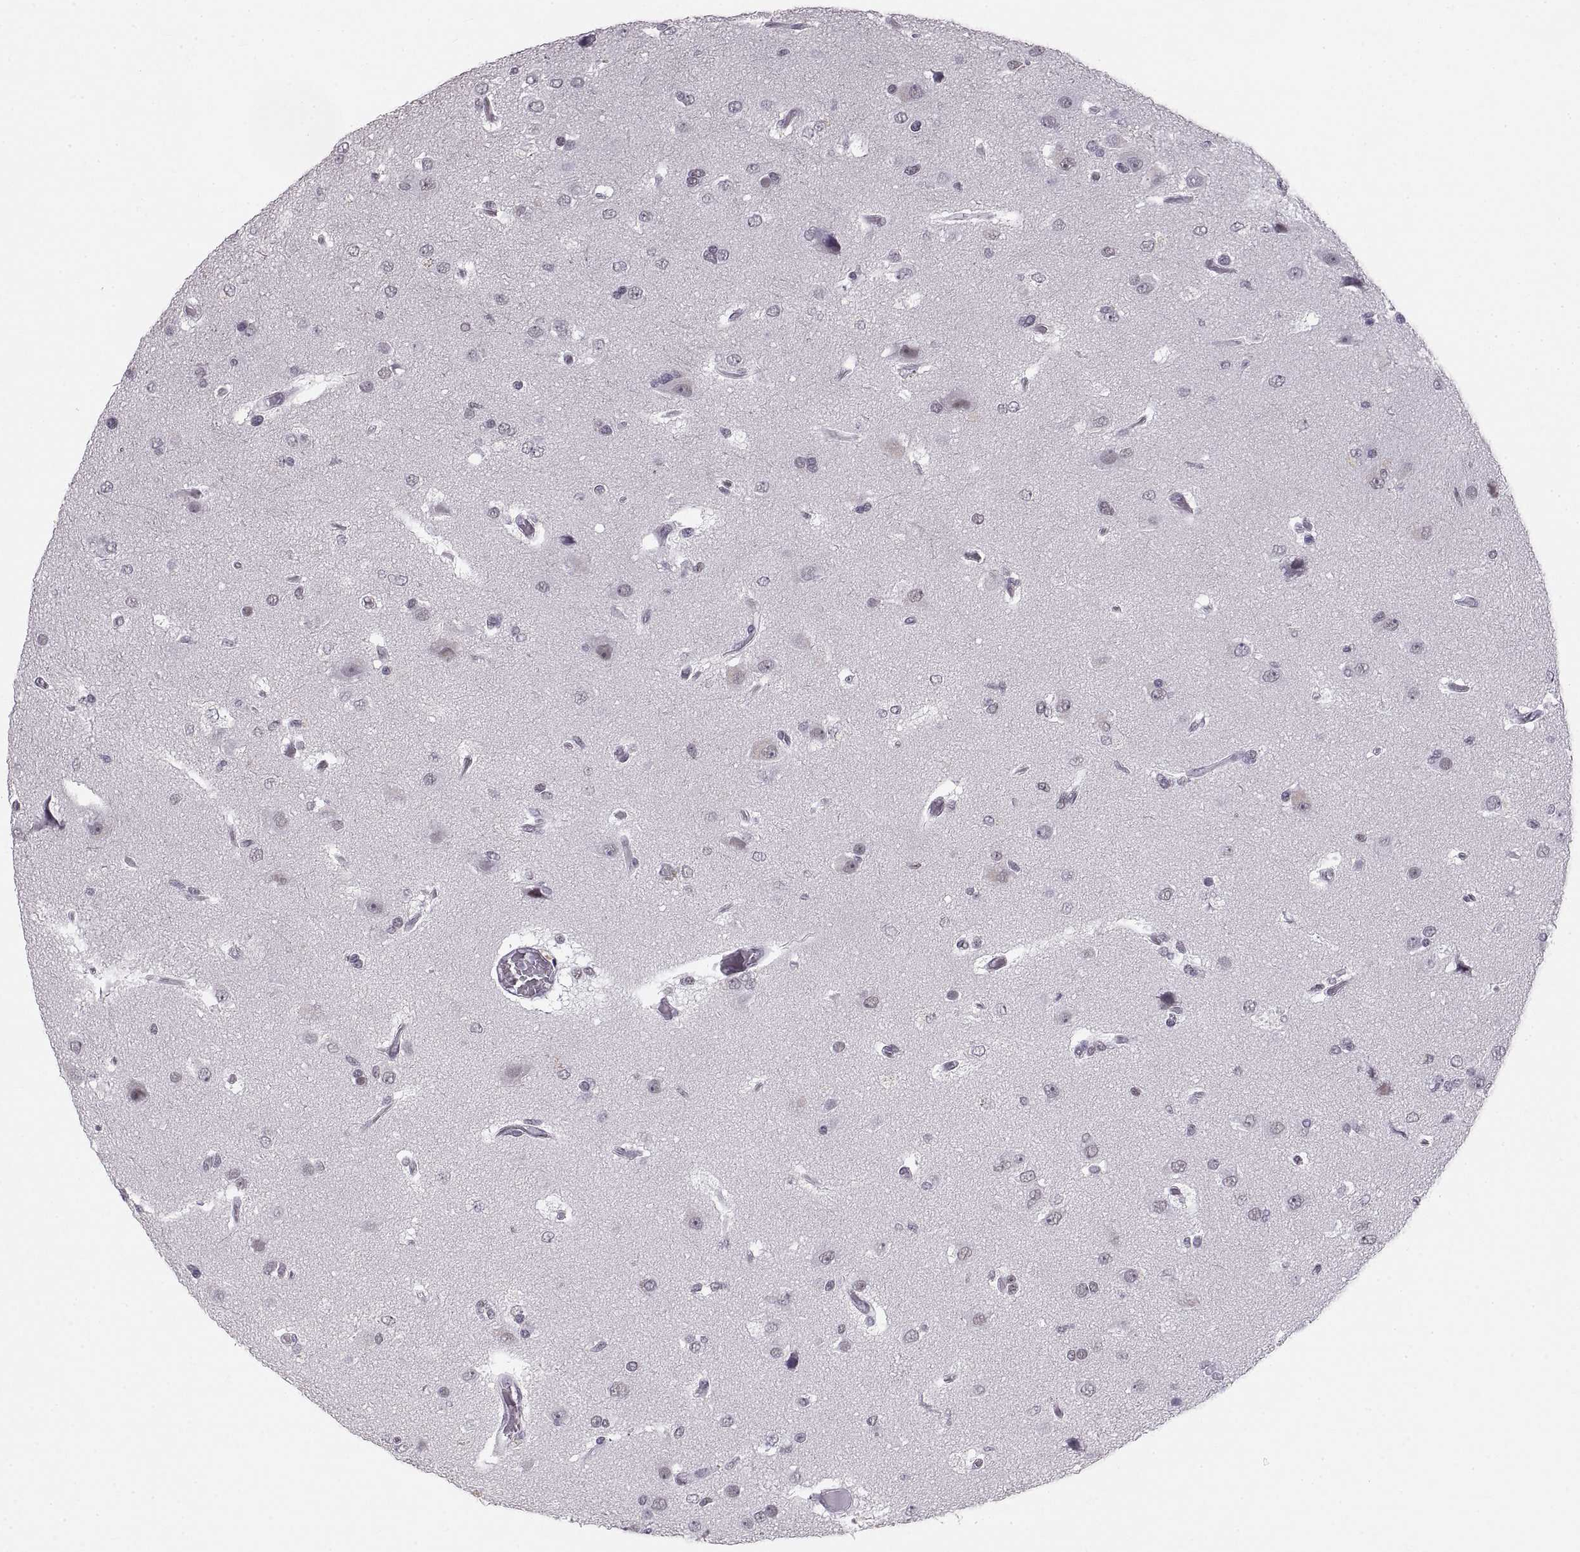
{"staining": {"intensity": "weak", "quantity": "<25%", "location": "nuclear"}, "tissue": "glioma", "cell_type": "Tumor cells", "image_type": "cancer", "snomed": [{"axis": "morphology", "description": "Glioma, malignant, High grade"}, {"axis": "topography", "description": "Brain"}], "caption": "Immunohistochemistry histopathology image of neoplastic tissue: malignant glioma (high-grade) stained with DAB demonstrates no significant protein expression in tumor cells. The staining is performed using DAB brown chromogen with nuclei counter-stained in using hematoxylin.", "gene": "NANOS3", "patient": {"sex": "female", "age": 63}}